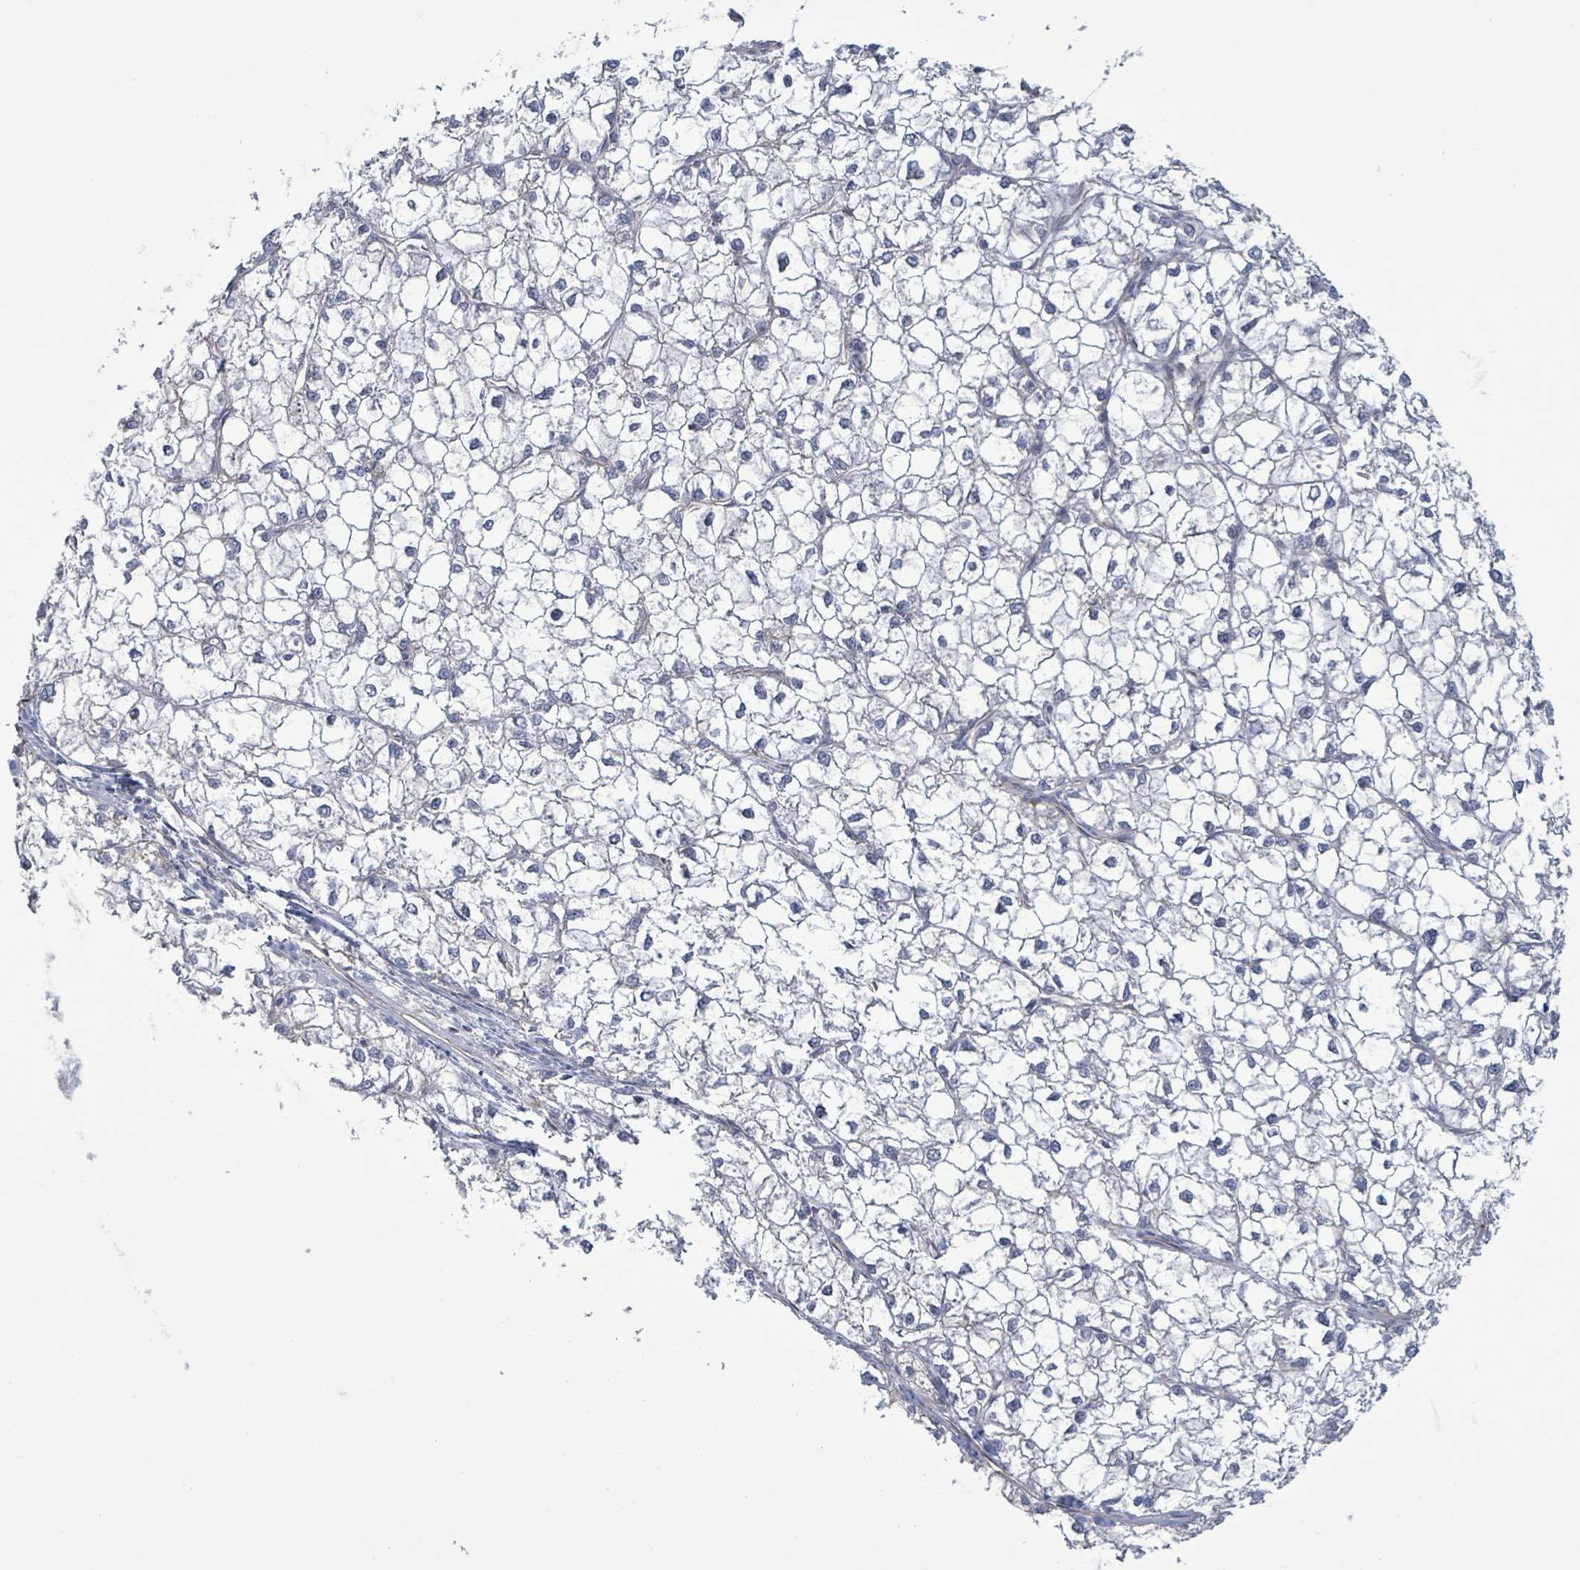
{"staining": {"intensity": "negative", "quantity": "none", "location": "none"}, "tissue": "liver cancer", "cell_type": "Tumor cells", "image_type": "cancer", "snomed": [{"axis": "morphology", "description": "Carcinoma, Hepatocellular, NOS"}, {"axis": "topography", "description": "Liver"}], "caption": "Immunohistochemistry of human liver hepatocellular carcinoma displays no staining in tumor cells.", "gene": "COL13A1", "patient": {"sex": "female", "age": 43}}